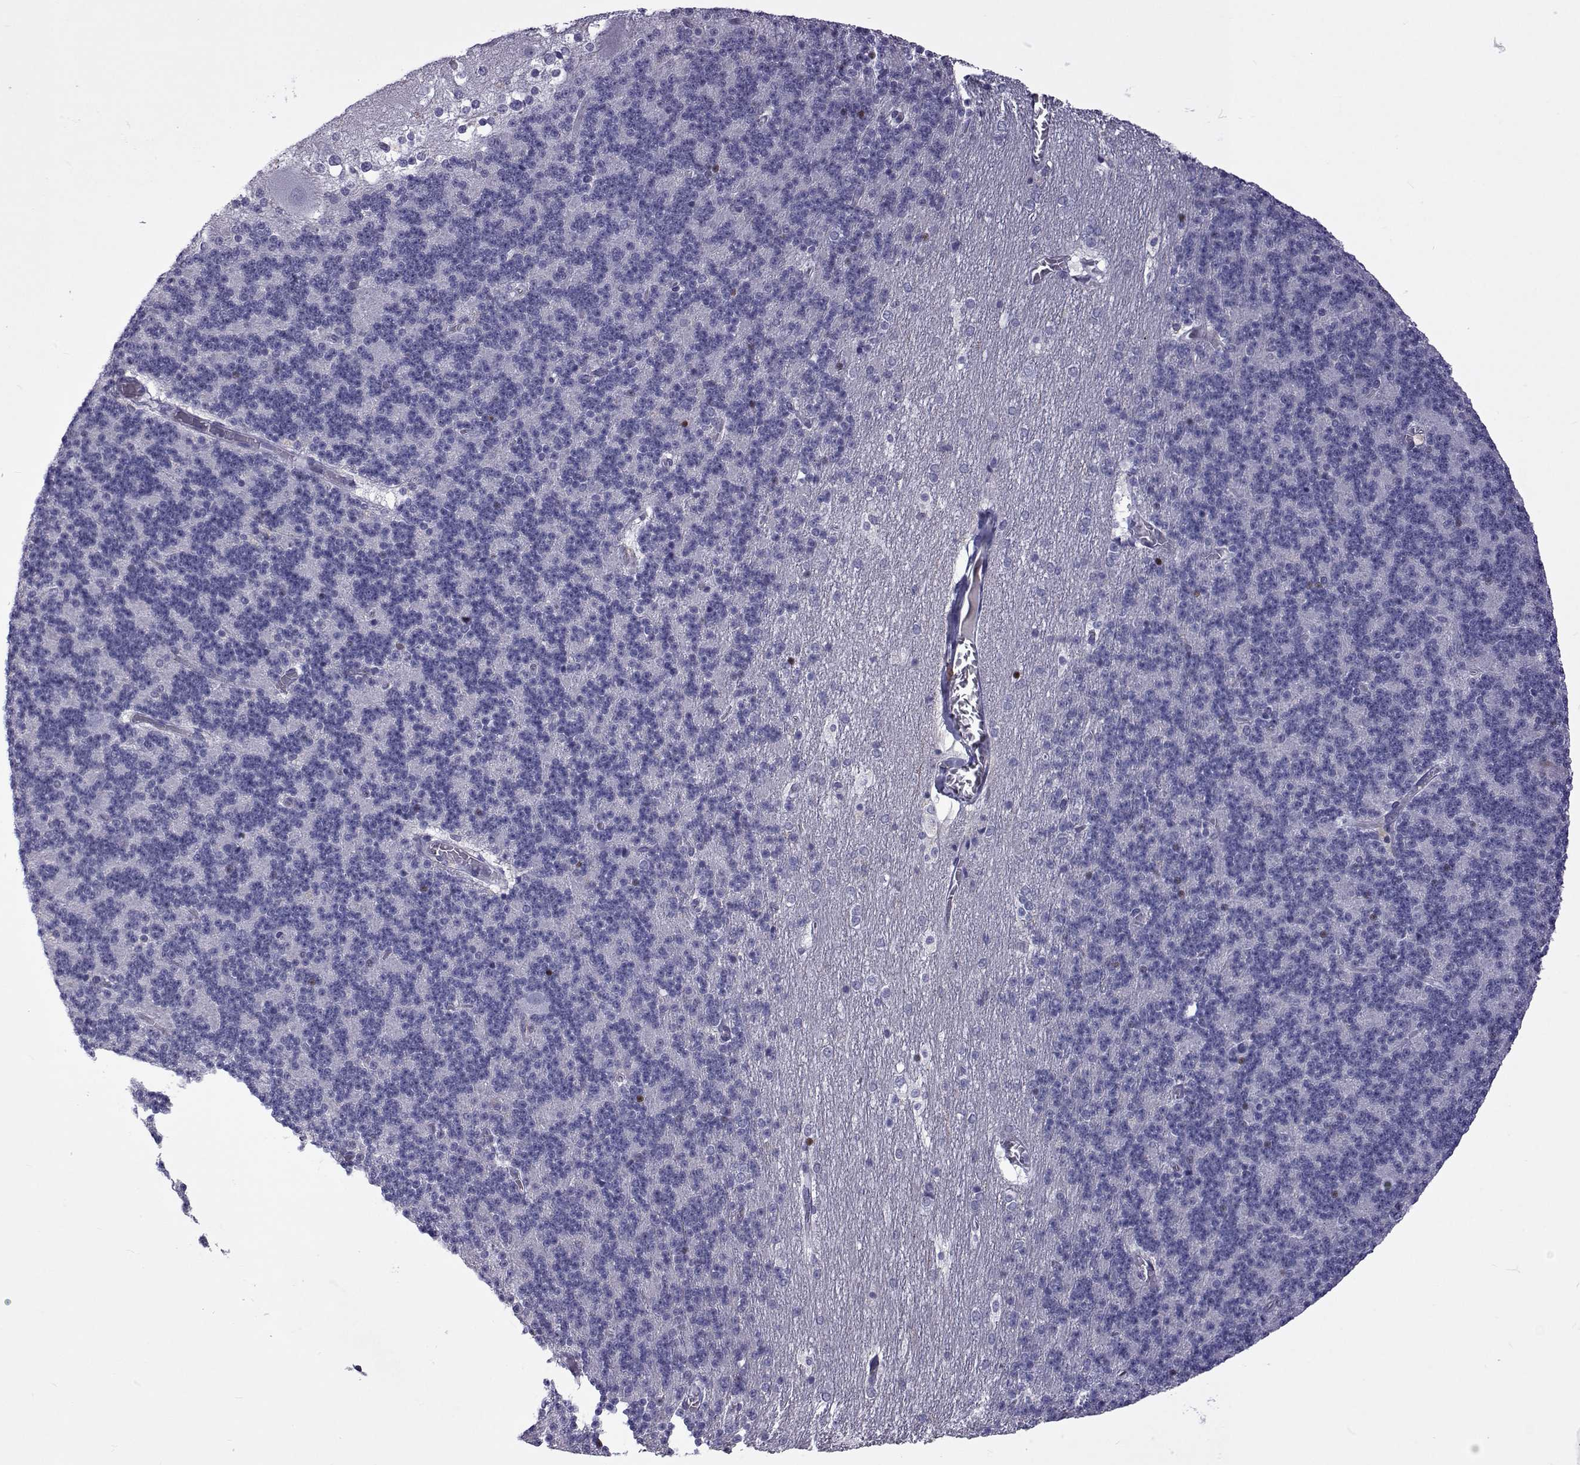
{"staining": {"intensity": "negative", "quantity": "none", "location": "none"}, "tissue": "cerebellum", "cell_type": "Cells in granular layer", "image_type": "normal", "snomed": [{"axis": "morphology", "description": "Normal tissue, NOS"}, {"axis": "topography", "description": "Cerebellum"}], "caption": "IHC image of unremarkable cerebellum: human cerebellum stained with DAB (3,3'-diaminobenzidine) displays no significant protein positivity in cells in granular layer.", "gene": "TCF15", "patient": {"sex": "female", "age": 19}}